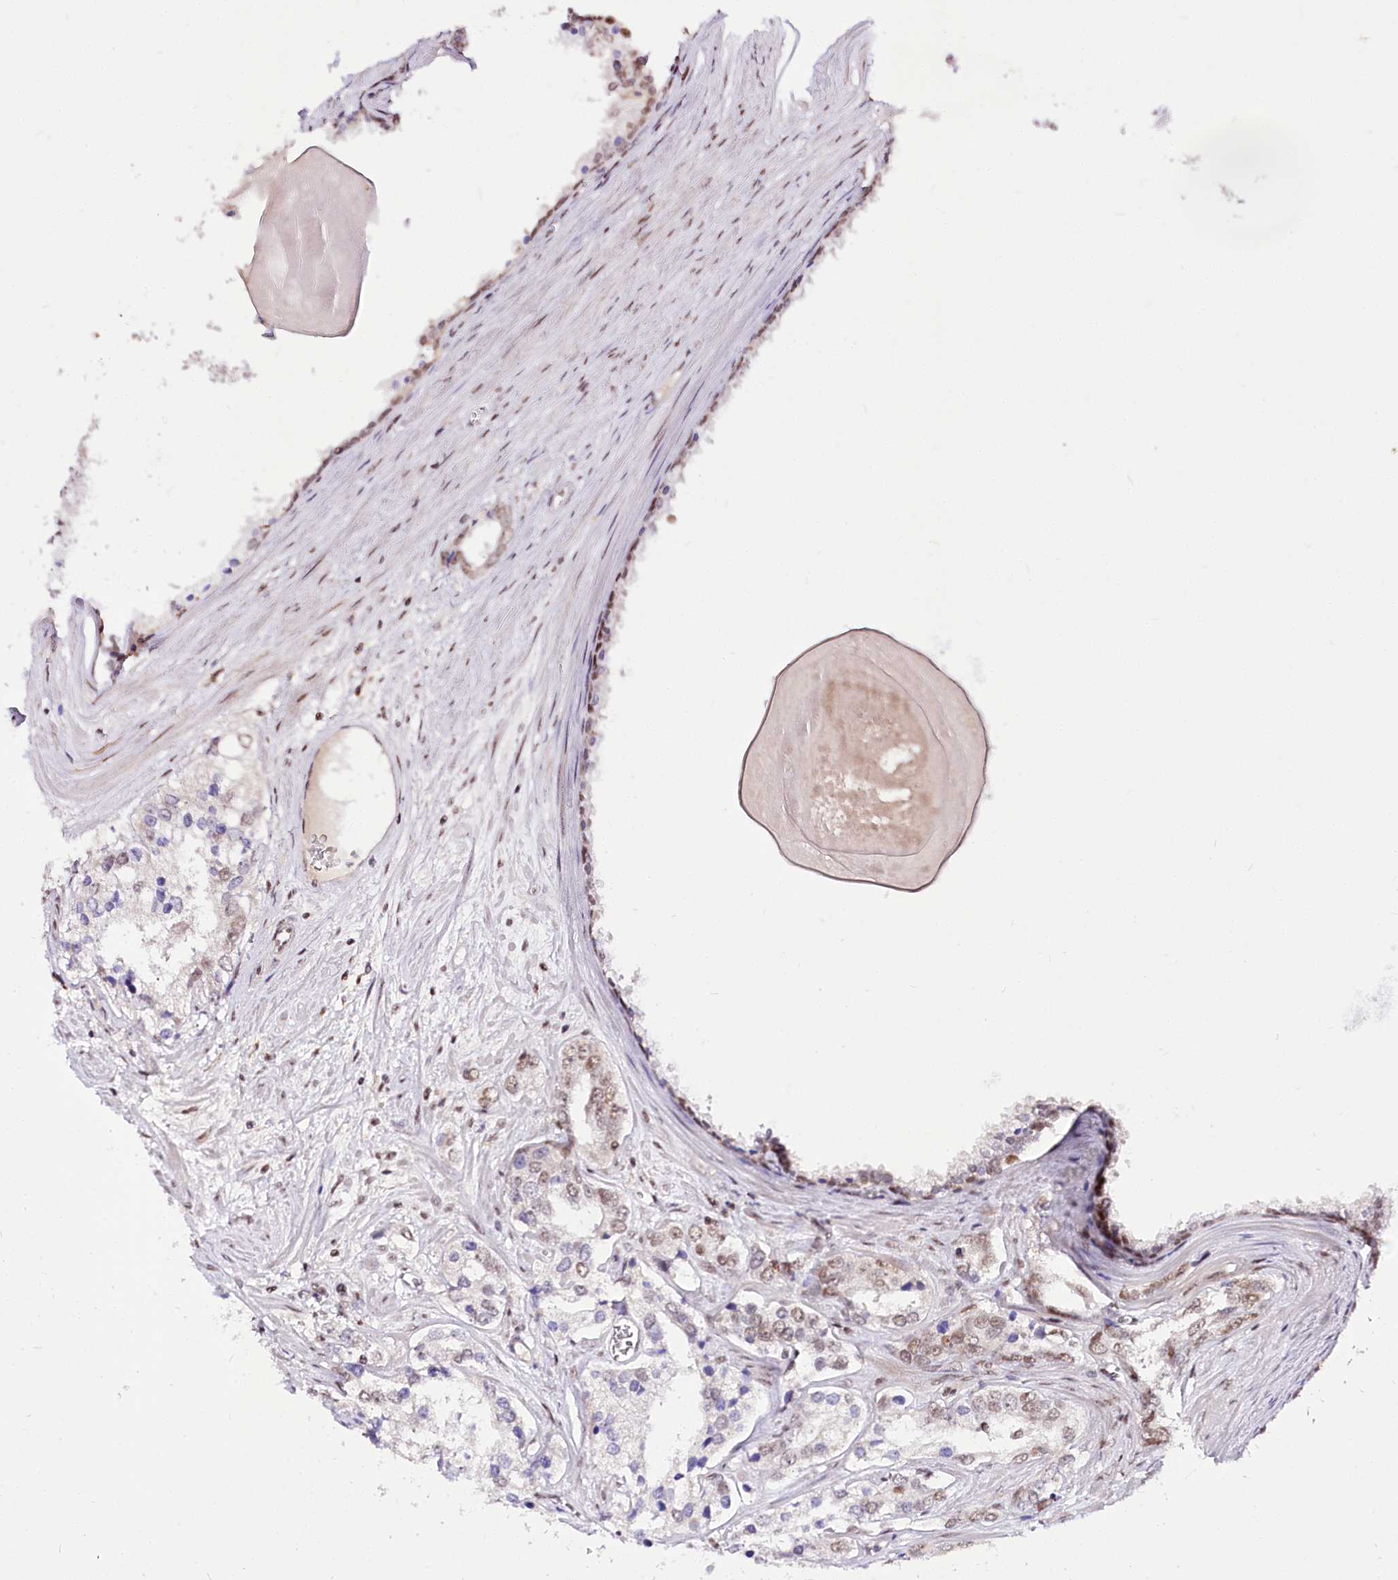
{"staining": {"intensity": "weak", "quantity": "25%-75%", "location": "nuclear"}, "tissue": "prostate cancer", "cell_type": "Tumor cells", "image_type": "cancer", "snomed": [{"axis": "morphology", "description": "Adenocarcinoma, High grade"}, {"axis": "topography", "description": "Prostate"}], "caption": "Immunohistochemical staining of prostate cancer (high-grade adenocarcinoma) displays low levels of weak nuclear protein staining in about 25%-75% of tumor cells. (DAB (3,3'-diaminobenzidine) = brown stain, brightfield microscopy at high magnification).", "gene": "POLA2", "patient": {"sex": "male", "age": 66}}